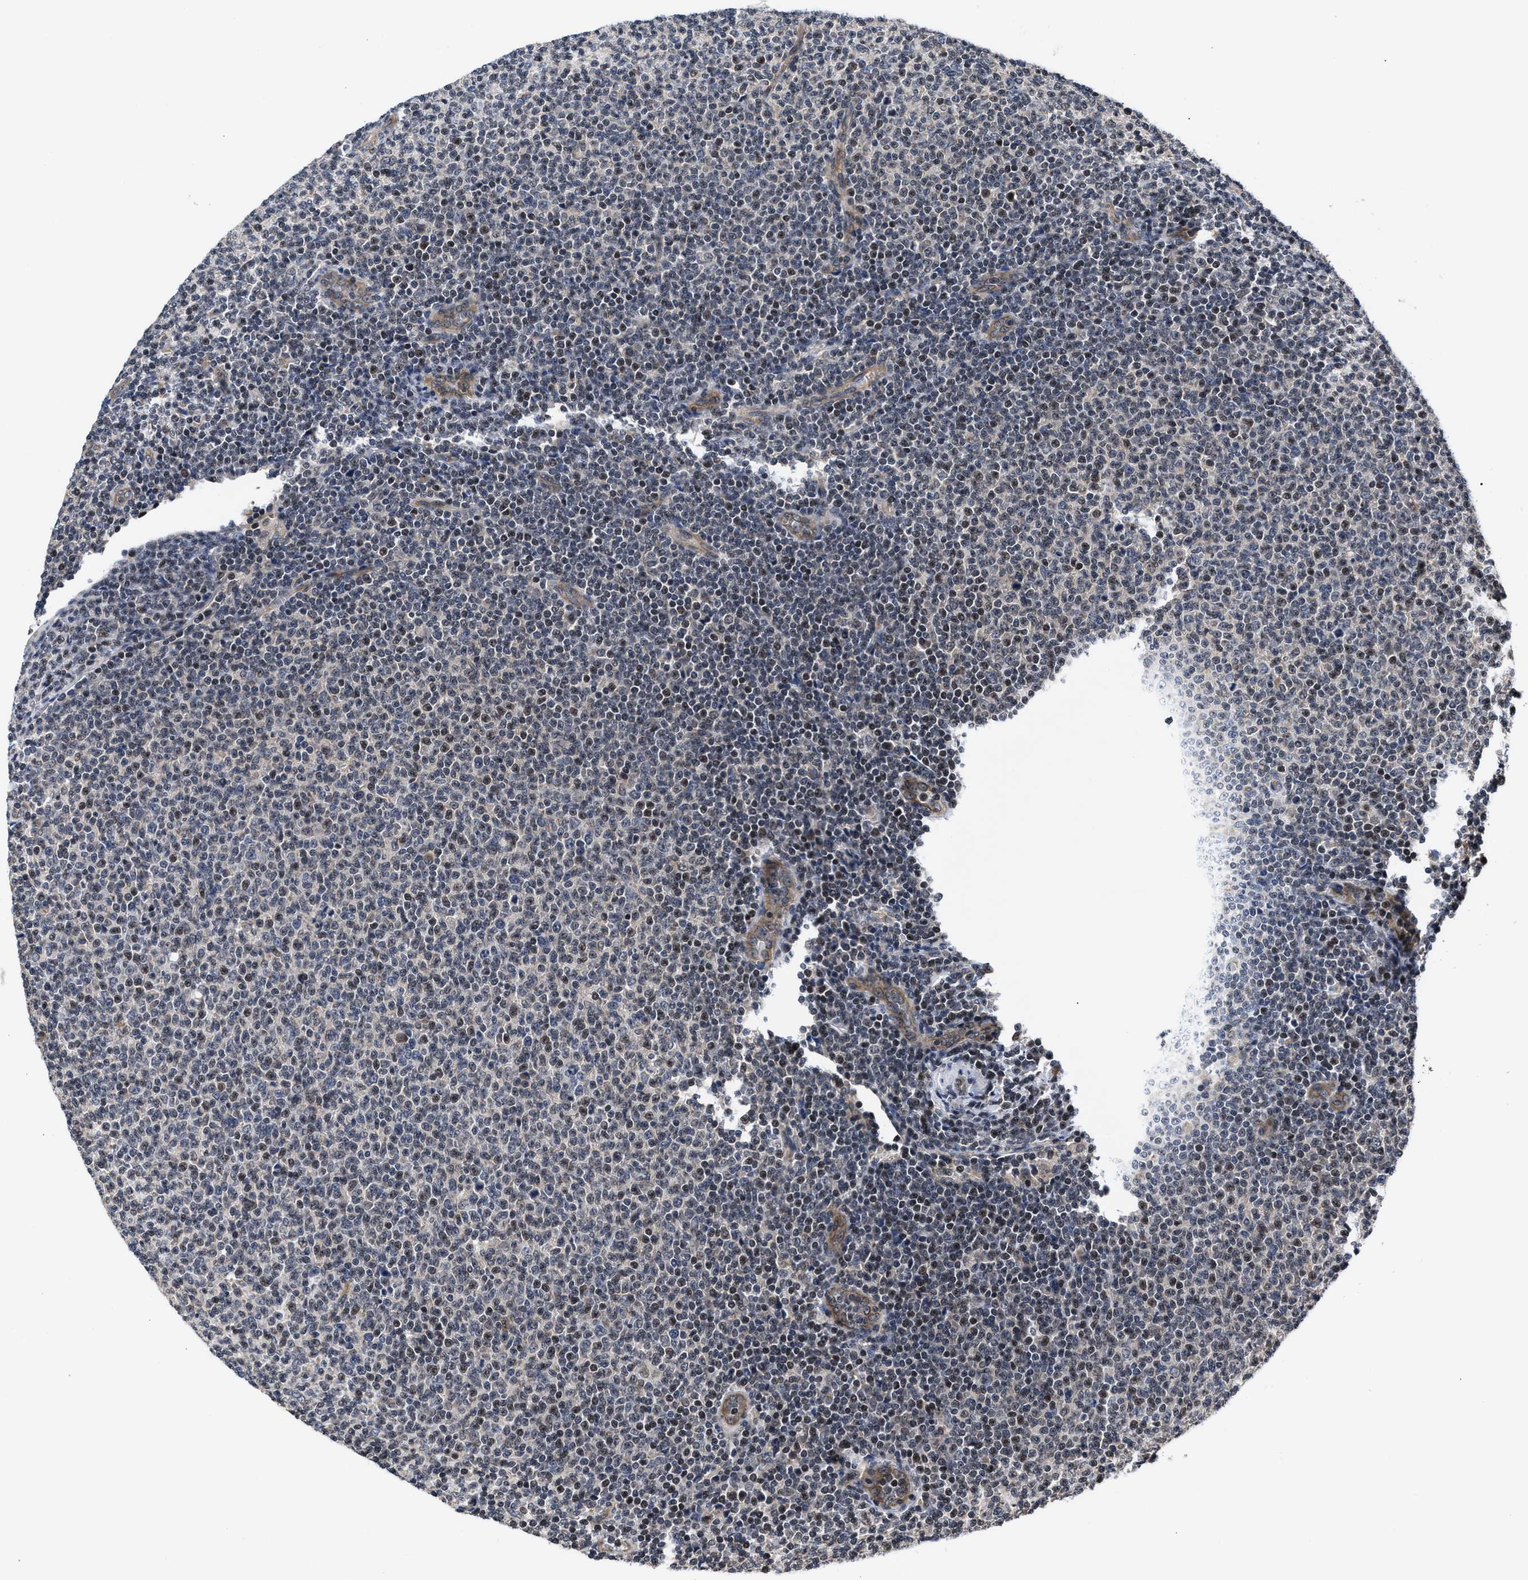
{"staining": {"intensity": "negative", "quantity": "none", "location": "none"}, "tissue": "lymphoma", "cell_type": "Tumor cells", "image_type": "cancer", "snomed": [{"axis": "morphology", "description": "Malignant lymphoma, non-Hodgkin's type, Low grade"}, {"axis": "topography", "description": "Lymph node"}], "caption": "Histopathology image shows no significant protein expression in tumor cells of low-grade malignant lymphoma, non-Hodgkin's type.", "gene": "DNAJC14", "patient": {"sex": "male", "age": 66}}